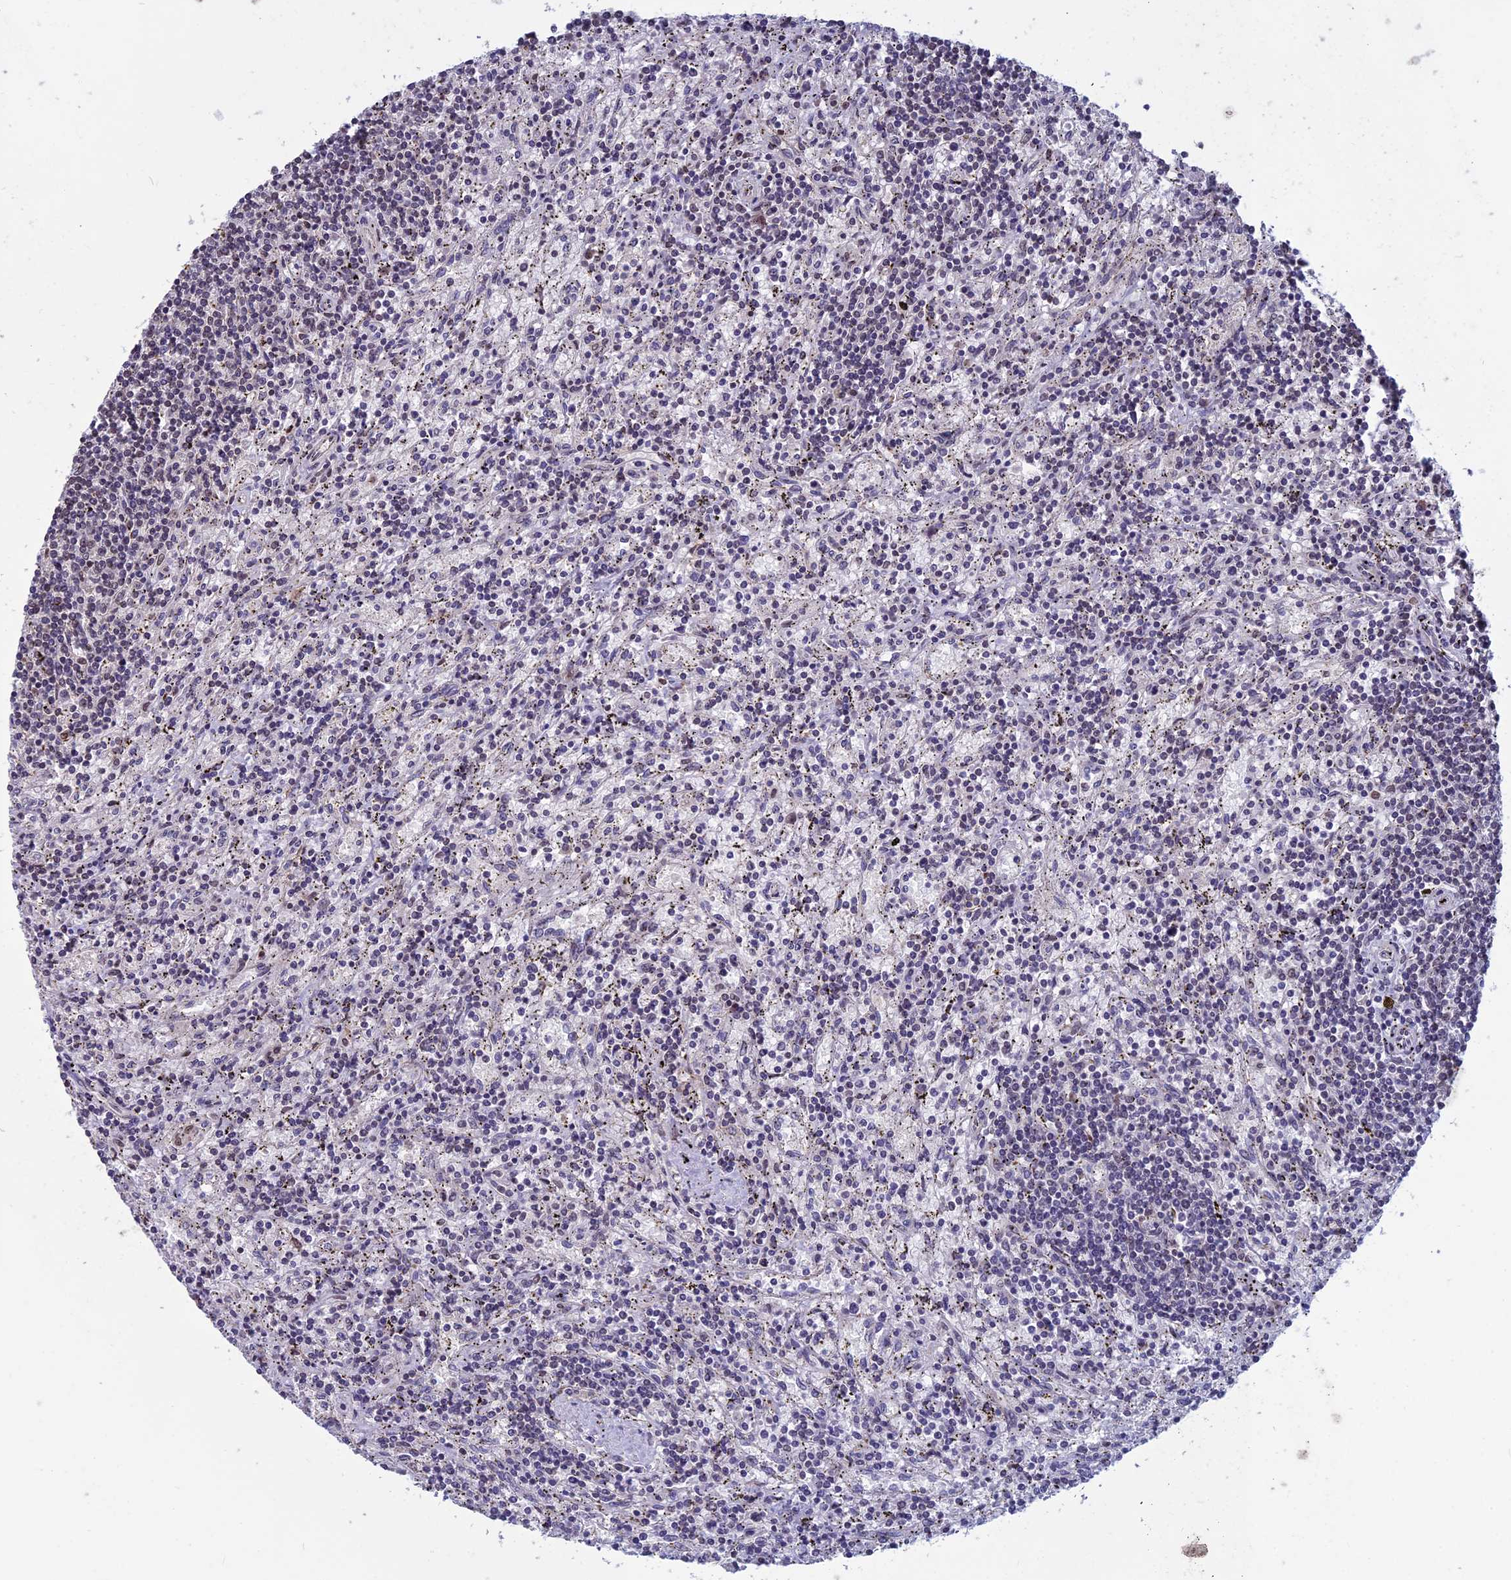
{"staining": {"intensity": "negative", "quantity": "none", "location": "none"}, "tissue": "lymphoma", "cell_type": "Tumor cells", "image_type": "cancer", "snomed": [{"axis": "morphology", "description": "Malignant lymphoma, non-Hodgkin's type, Low grade"}, {"axis": "topography", "description": "Spleen"}], "caption": "Tumor cells show no significant staining in lymphoma. The staining is performed using DAB brown chromogen with nuclei counter-stained in using hematoxylin.", "gene": "SPIRE1", "patient": {"sex": "male", "age": 76}}